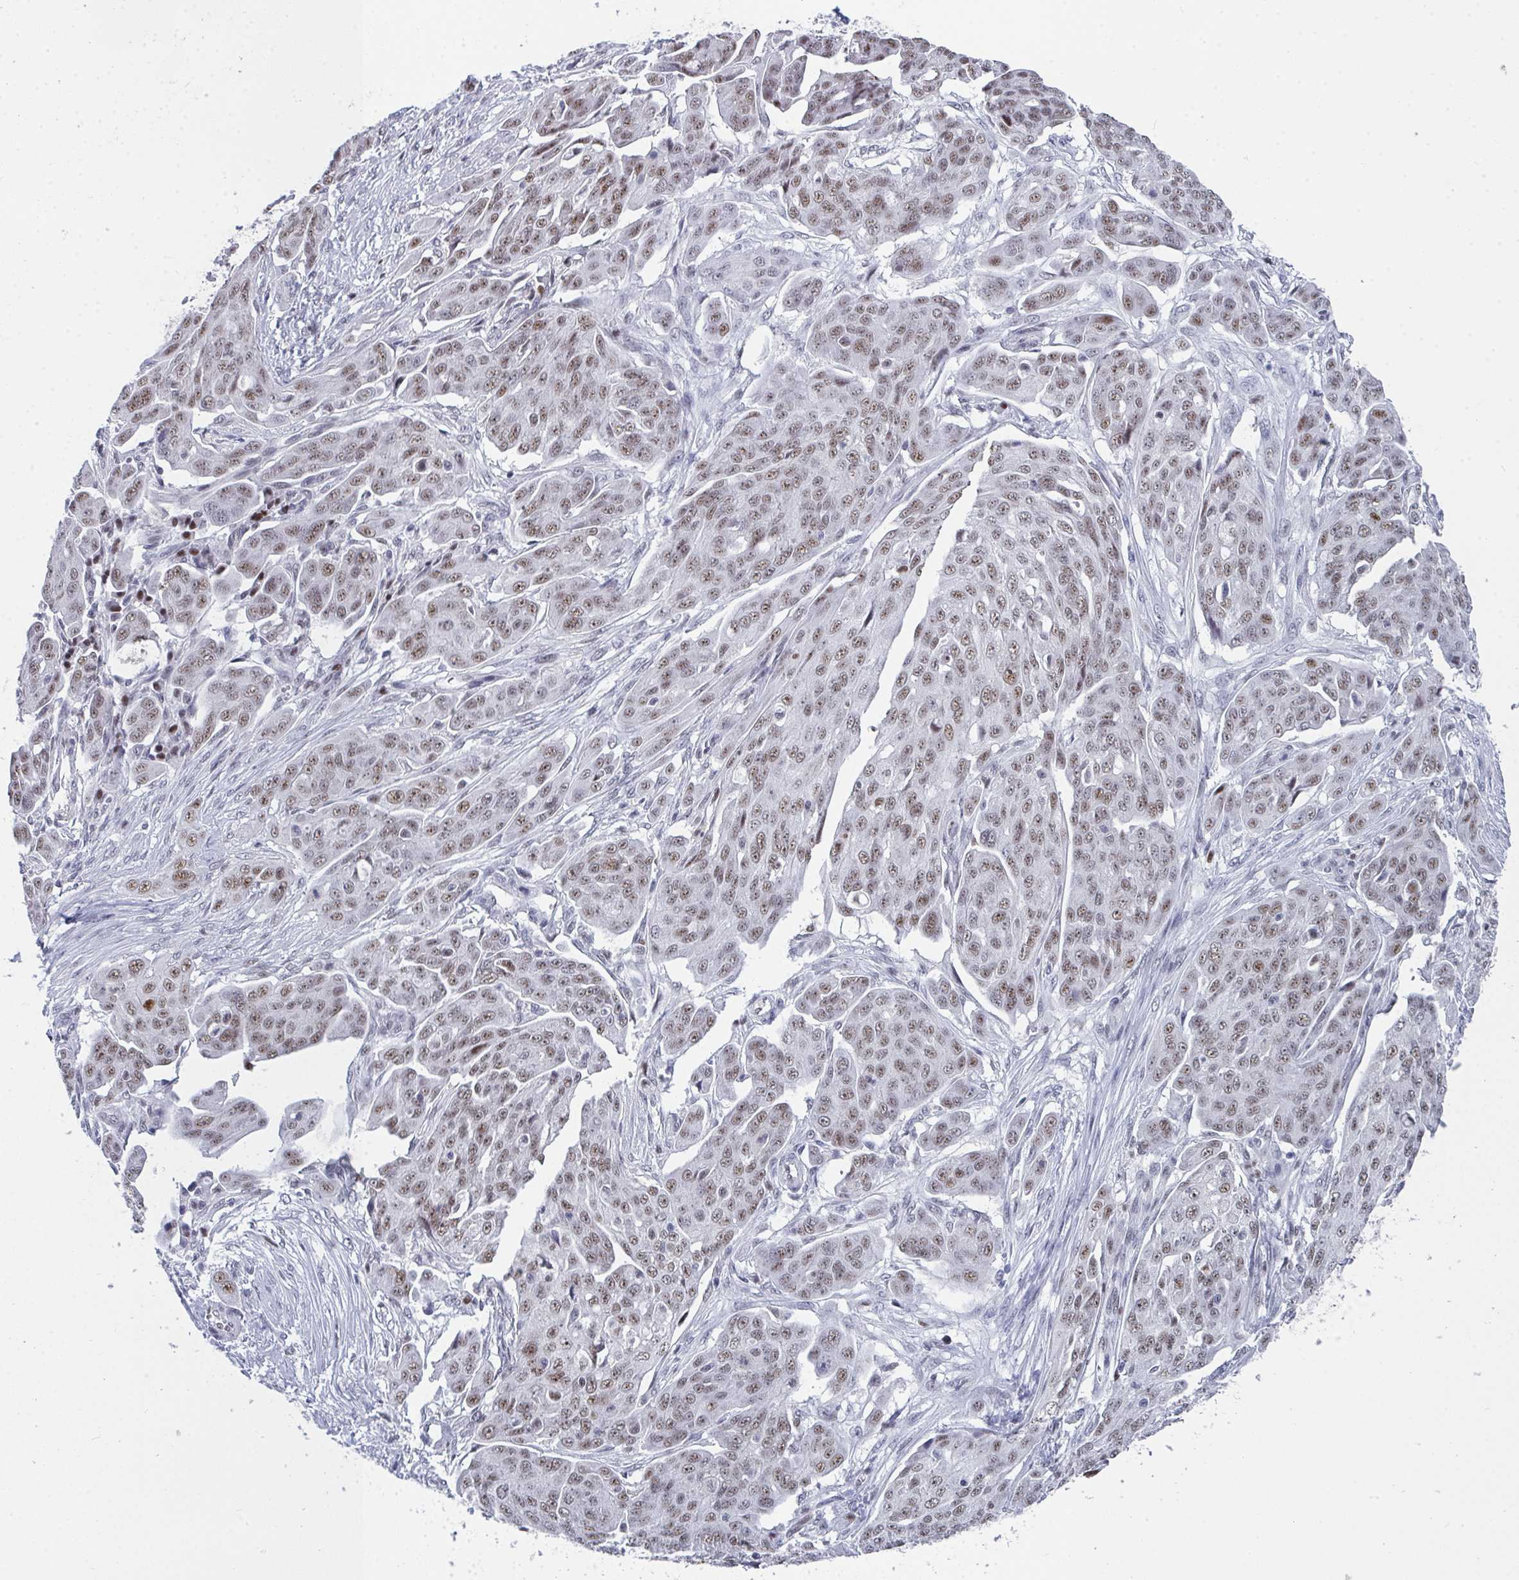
{"staining": {"intensity": "moderate", "quantity": ">75%", "location": "nuclear"}, "tissue": "ovarian cancer", "cell_type": "Tumor cells", "image_type": "cancer", "snomed": [{"axis": "morphology", "description": "Carcinoma, endometroid"}, {"axis": "topography", "description": "Ovary"}], "caption": "Protein expression by IHC demonstrates moderate nuclear expression in approximately >75% of tumor cells in ovarian cancer (endometroid carcinoma).", "gene": "JDP2", "patient": {"sex": "female", "age": 70}}